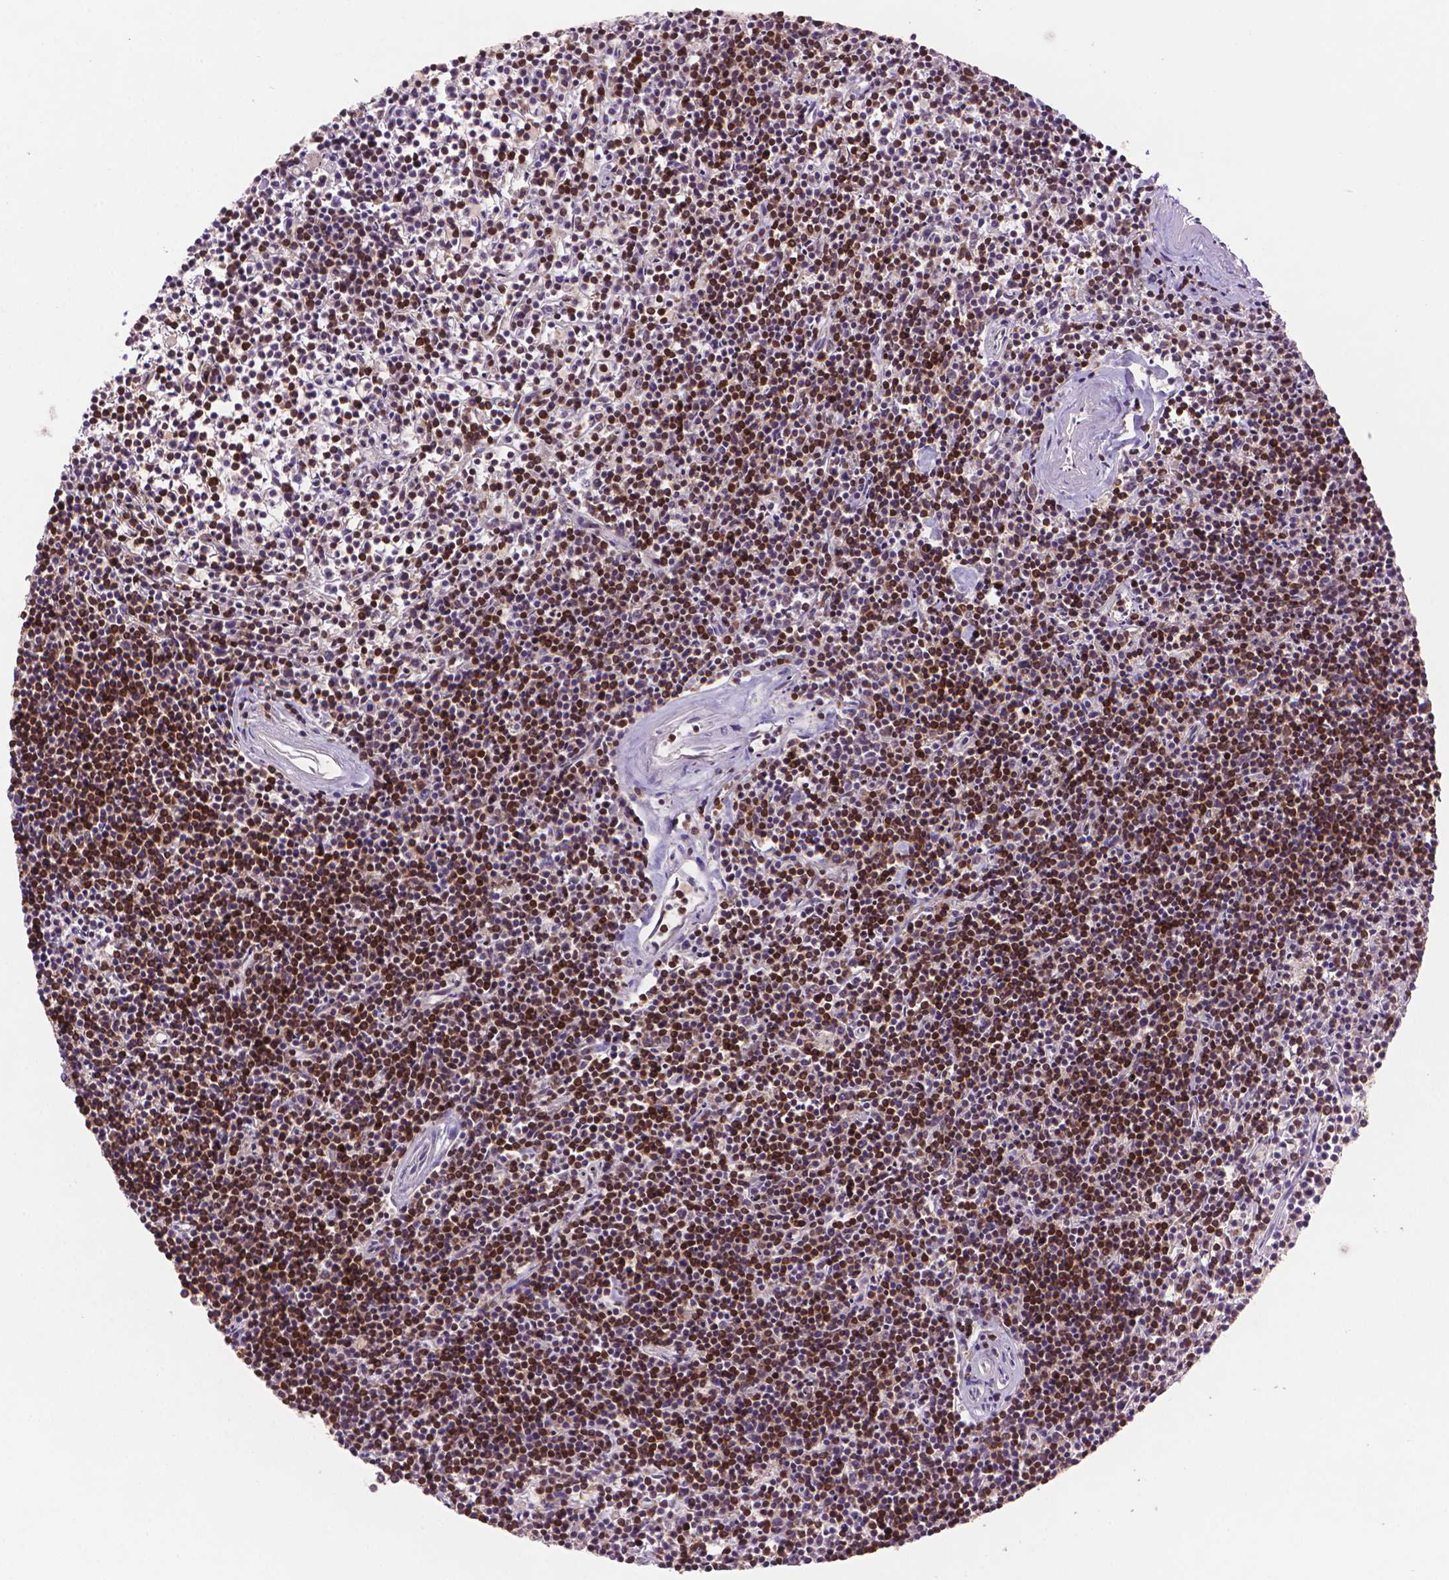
{"staining": {"intensity": "strong", "quantity": ">75%", "location": "cytoplasmic/membranous"}, "tissue": "lymphoma", "cell_type": "Tumor cells", "image_type": "cancer", "snomed": [{"axis": "morphology", "description": "Malignant lymphoma, non-Hodgkin's type, Low grade"}, {"axis": "topography", "description": "Spleen"}], "caption": "Approximately >75% of tumor cells in human lymphoma exhibit strong cytoplasmic/membranous protein expression as visualized by brown immunohistochemical staining.", "gene": "BCL2", "patient": {"sex": "female", "age": 19}}